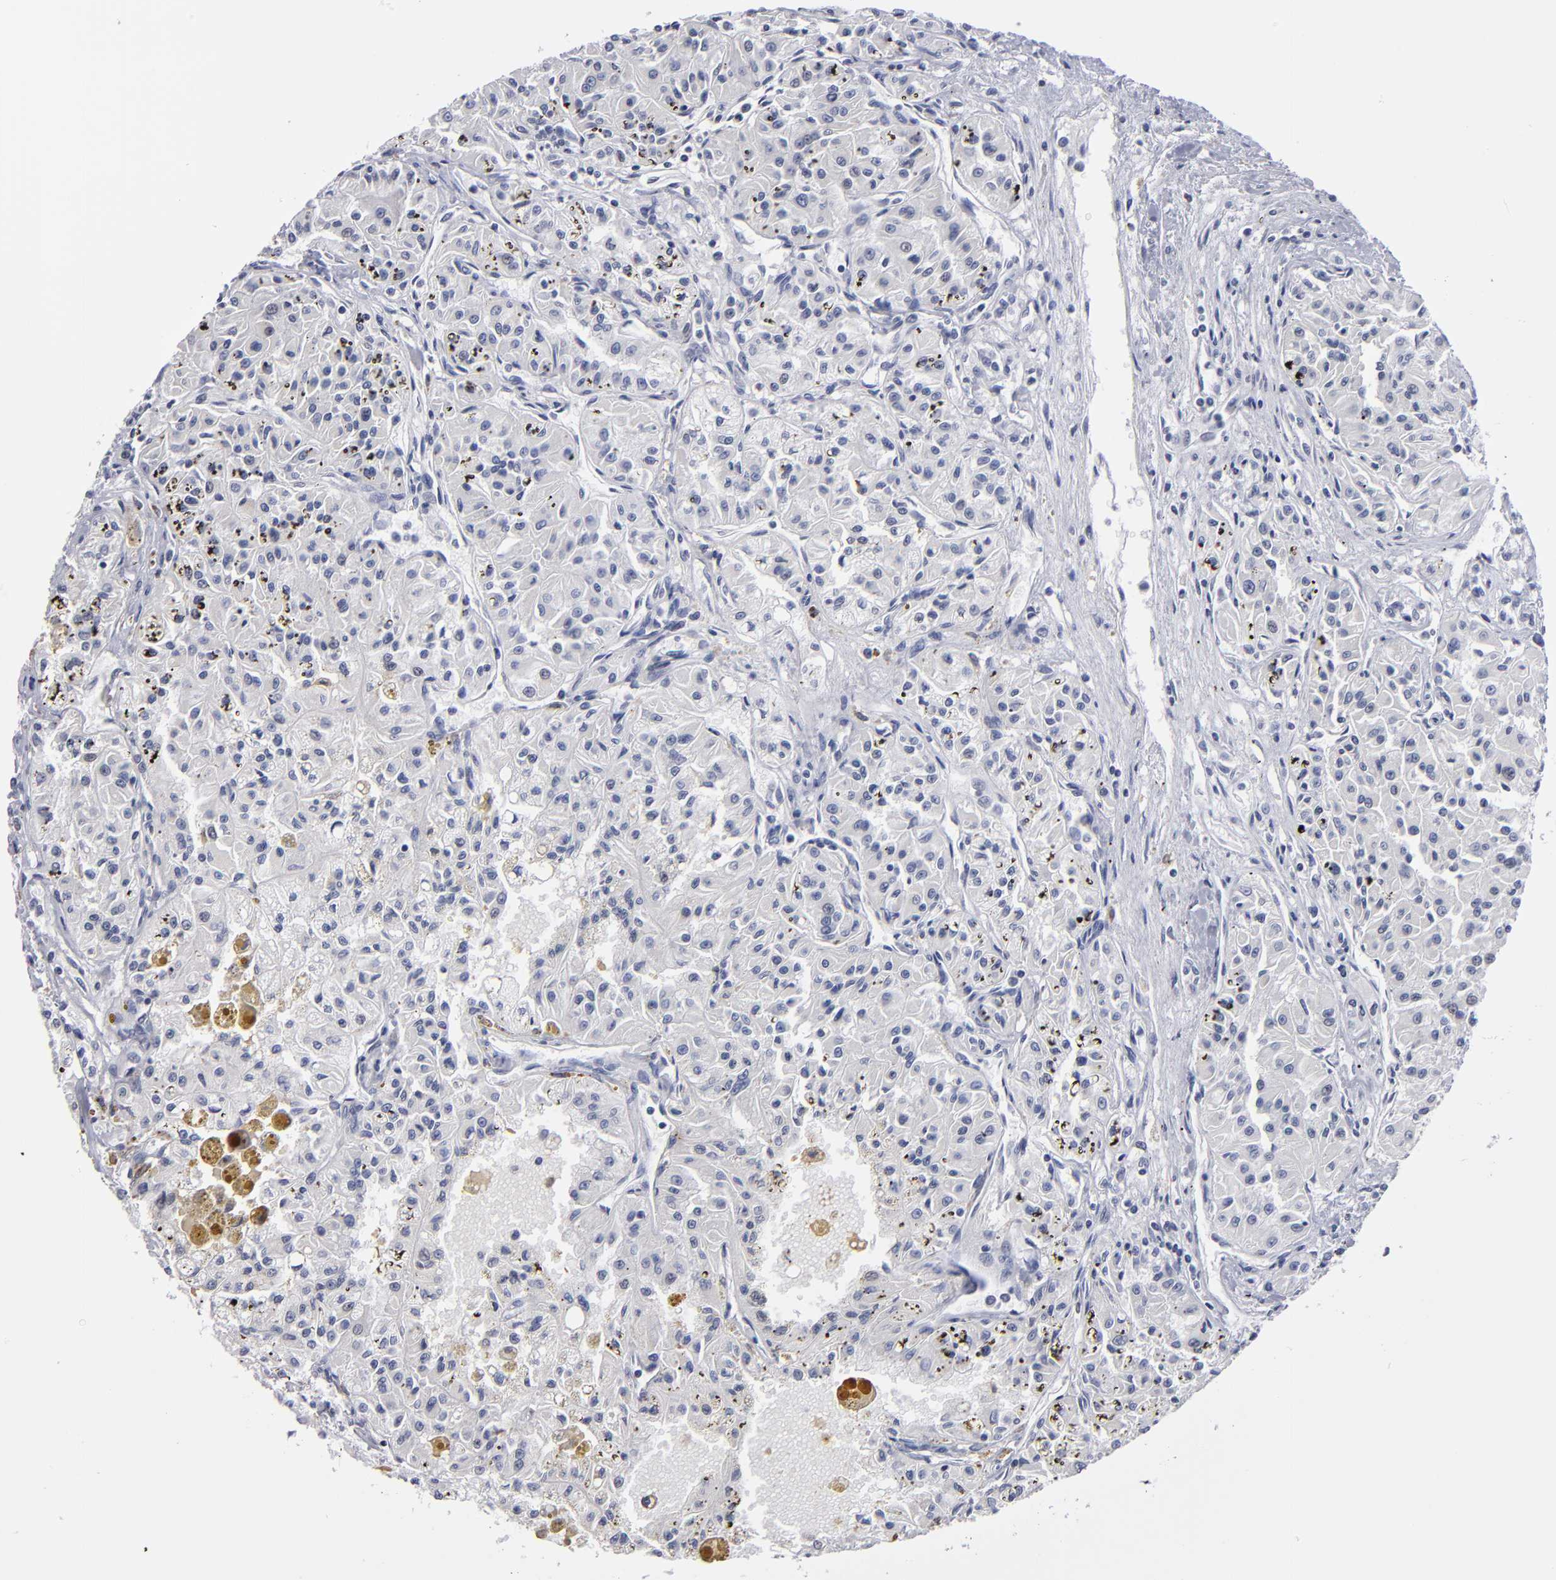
{"staining": {"intensity": "negative", "quantity": "none", "location": "none"}, "tissue": "renal cancer", "cell_type": "Tumor cells", "image_type": "cancer", "snomed": [{"axis": "morphology", "description": "Adenocarcinoma, NOS"}, {"axis": "topography", "description": "Kidney"}], "caption": "This is an immunohistochemistry histopathology image of adenocarcinoma (renal). There is no expression in tumor cells.", "gene": "RPH3A", "patient": {"sex": "male", "age": 78}}